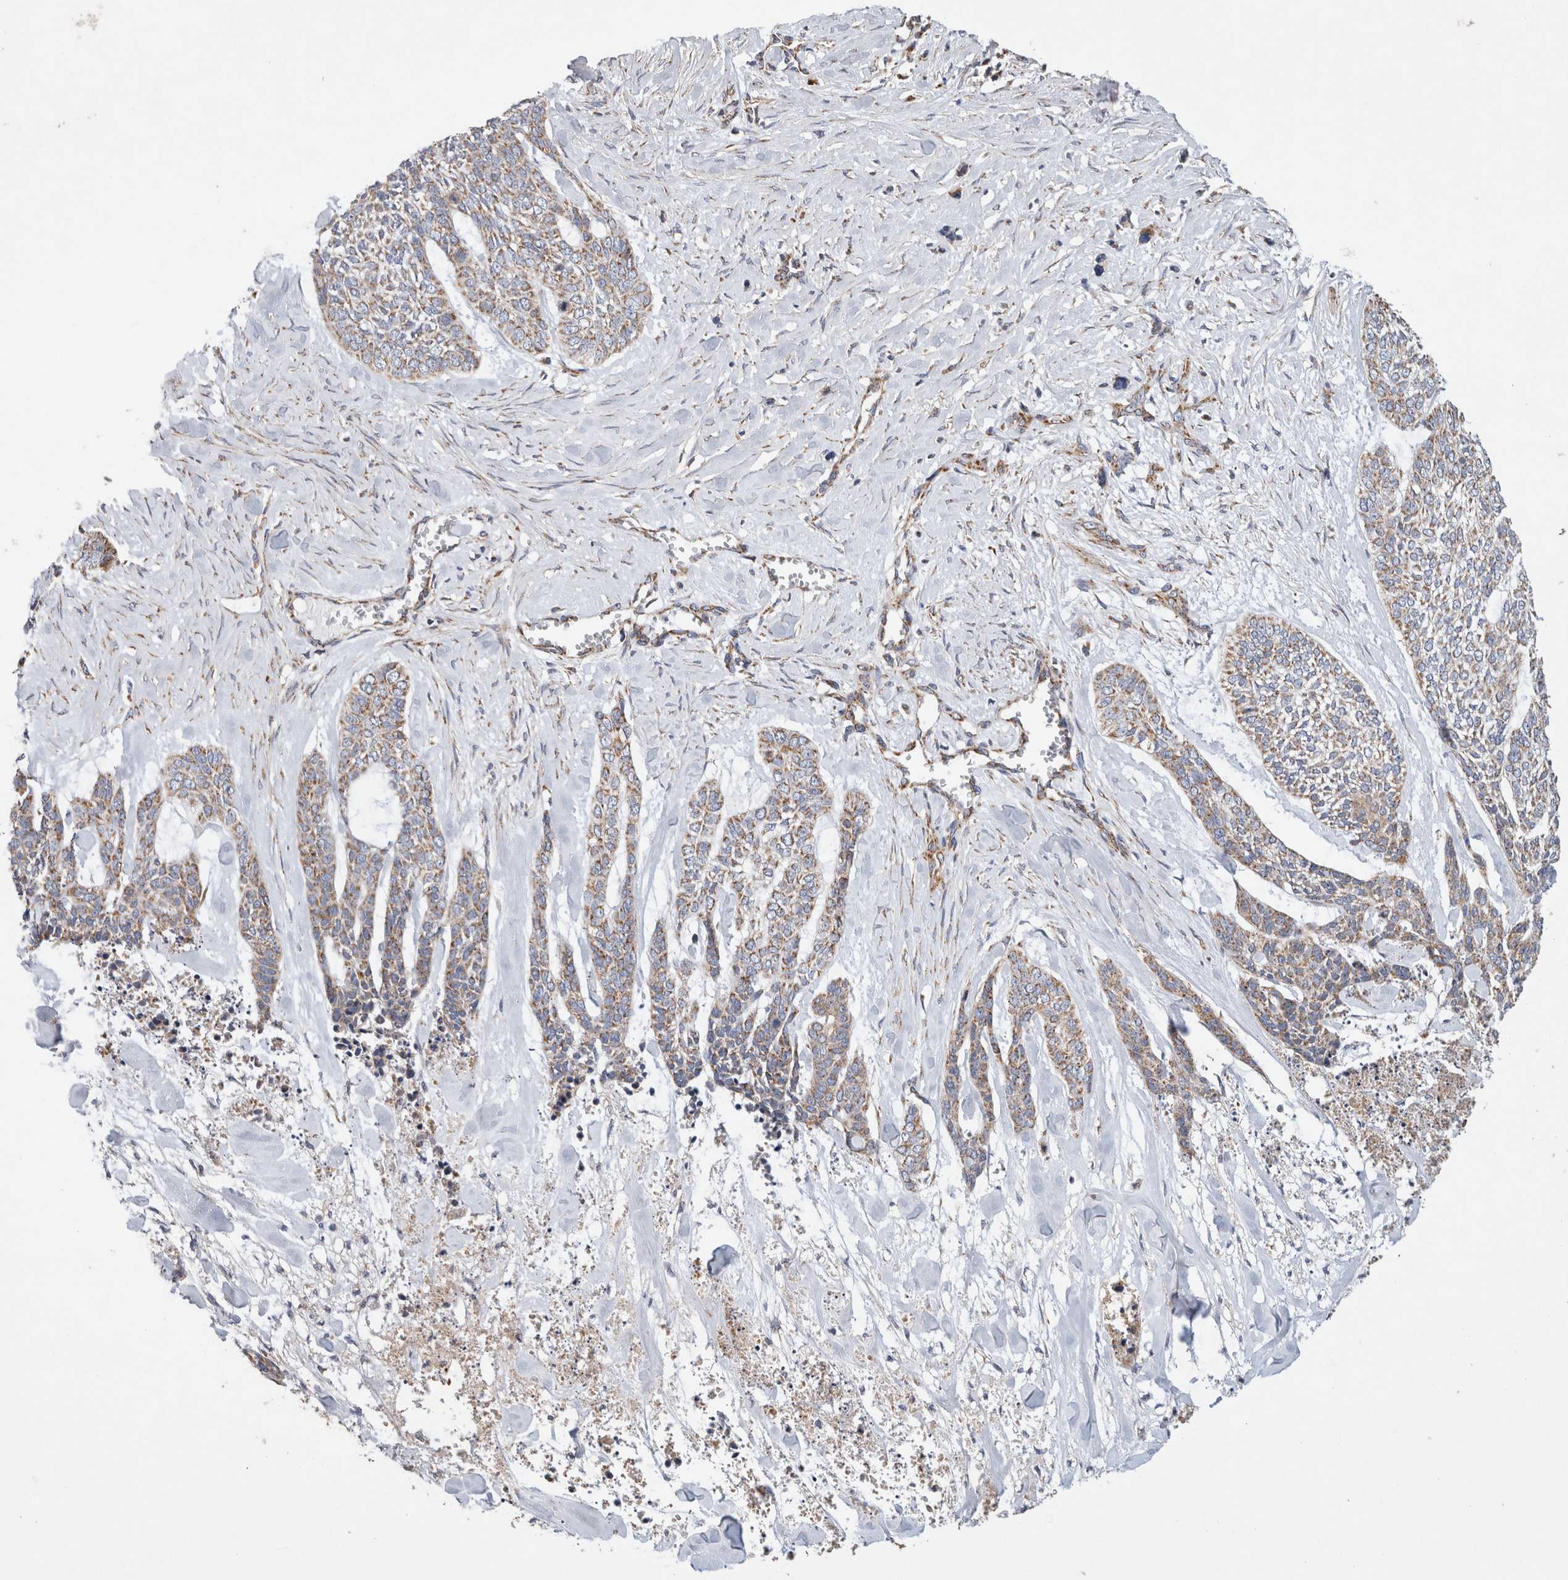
{"staining": {"intensity": "moderate", "quantity": ">75%", "location": "cytoplasmic/membranous"}, "tissue": "skin cancer", "cell_type": "Tumor cells", "image_type": "cancer", "snomed": [{"axis": "morphology", "description": "Basal cell carcinoma"}, {"axis": "topography", "description": "Skin"}], "caption": "The histopathology image exhibits immunohistochemical staining of skin basal cell carcinoma. There is moderate cytoplasmic/membranous expression is identified in about >75% of tumor cells. Nuclei are stained in blue.", "gene": "IARS2", "patient": {"sex": "female", "age": 64}}